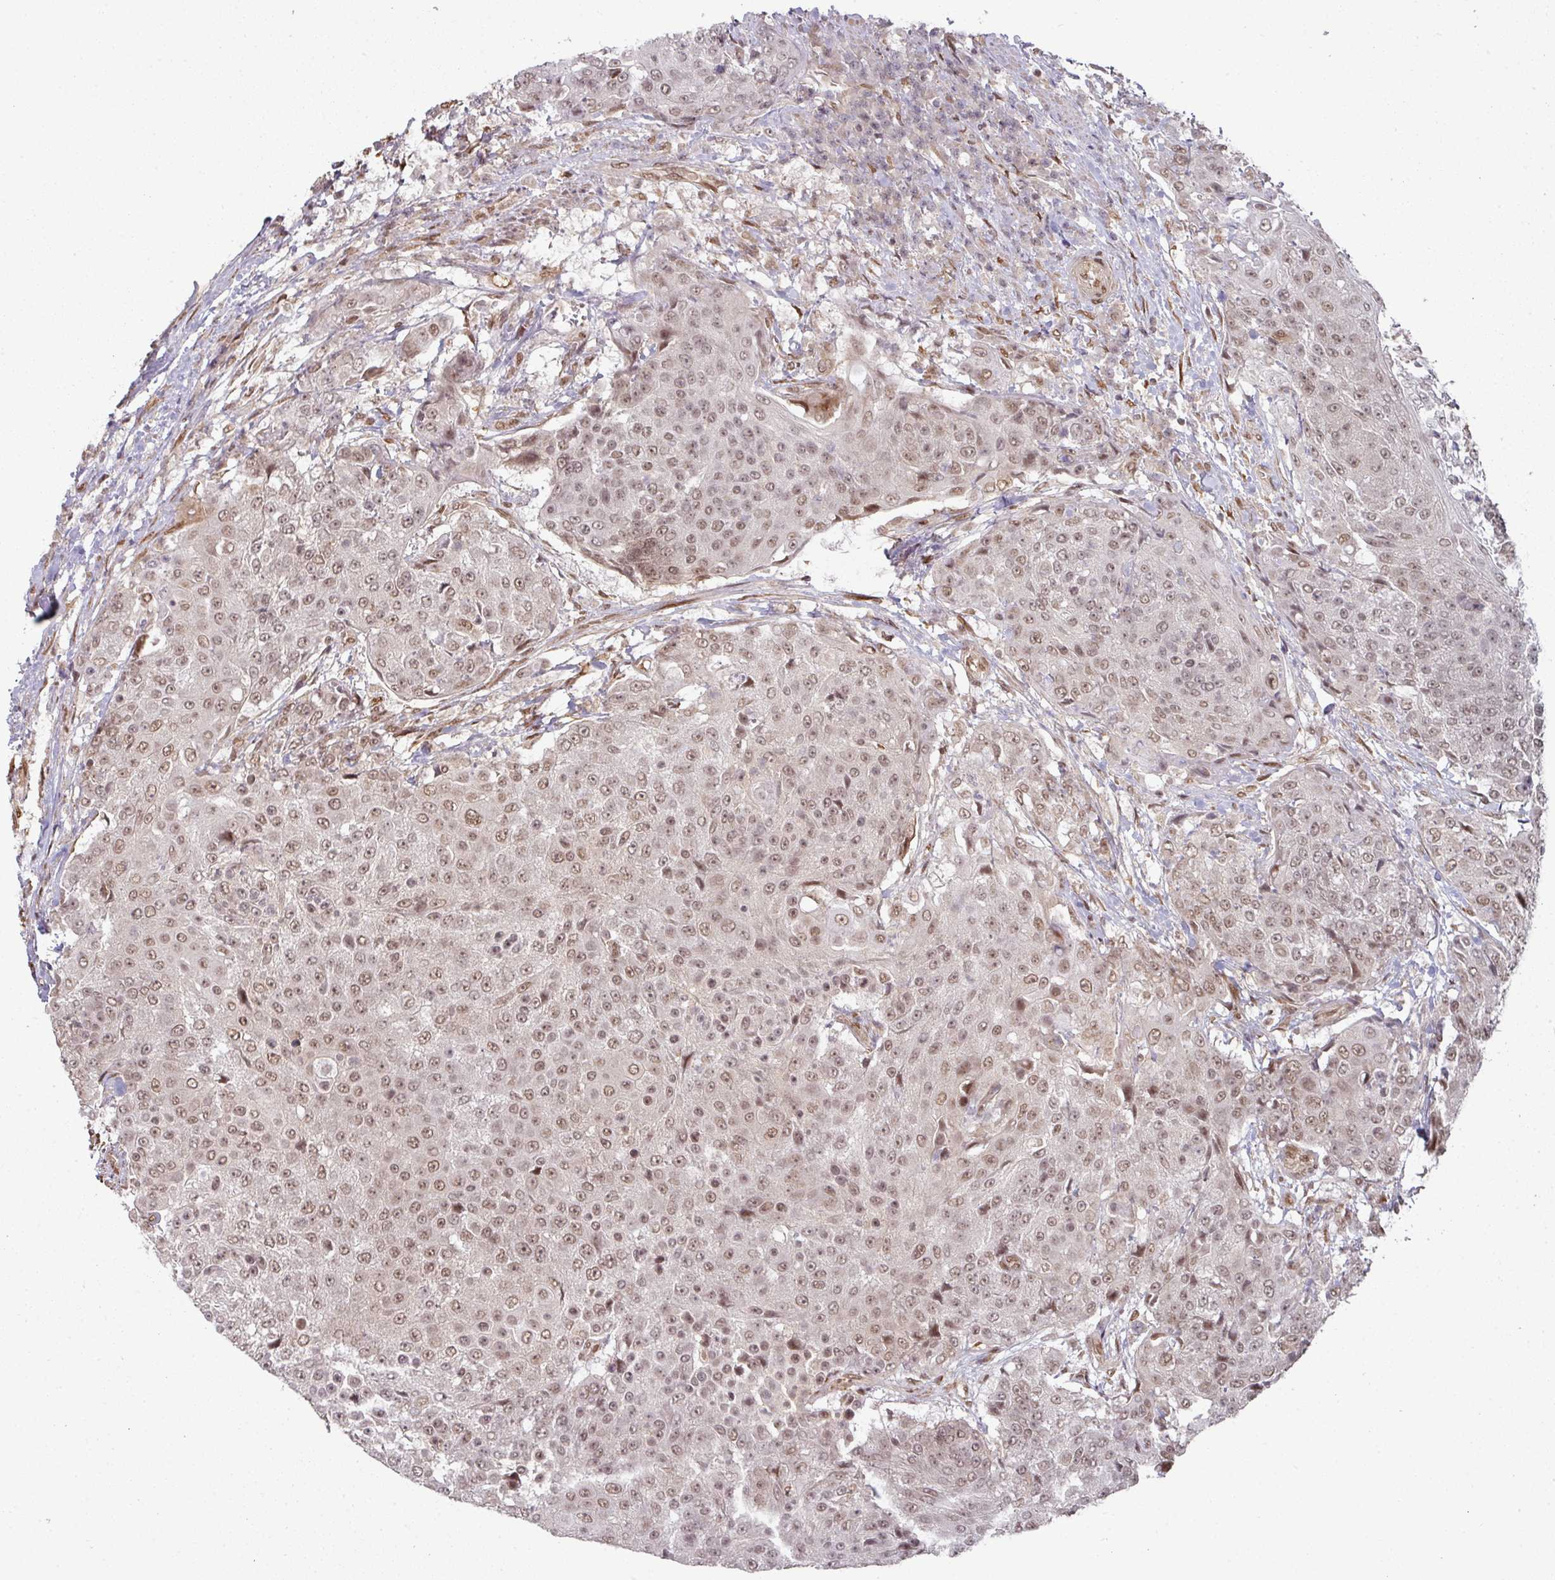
{"staining": {"intensity": "weak", "quantity": ">75%", "location": "nuclear"}, "tissue": "urothelial cancer", "cell_type": "Tumor cells", "image_type": "cancer", "snomed": [{"axis": "morphology", "description": "Urothelial carcinoma, High grade"}, {"axis": "topography", "description": "Urinary bladder"}], "caption": "This photomicrograph demonstrates urothelial cancer stained with immunohistochemistry to label a protein in brown. The nuclear of tumor cells show weak positivity for the protein. Nuclei are counter-stained blue.", "gene": "SIK3", "patient": {"sex": "female", "age": 63}}